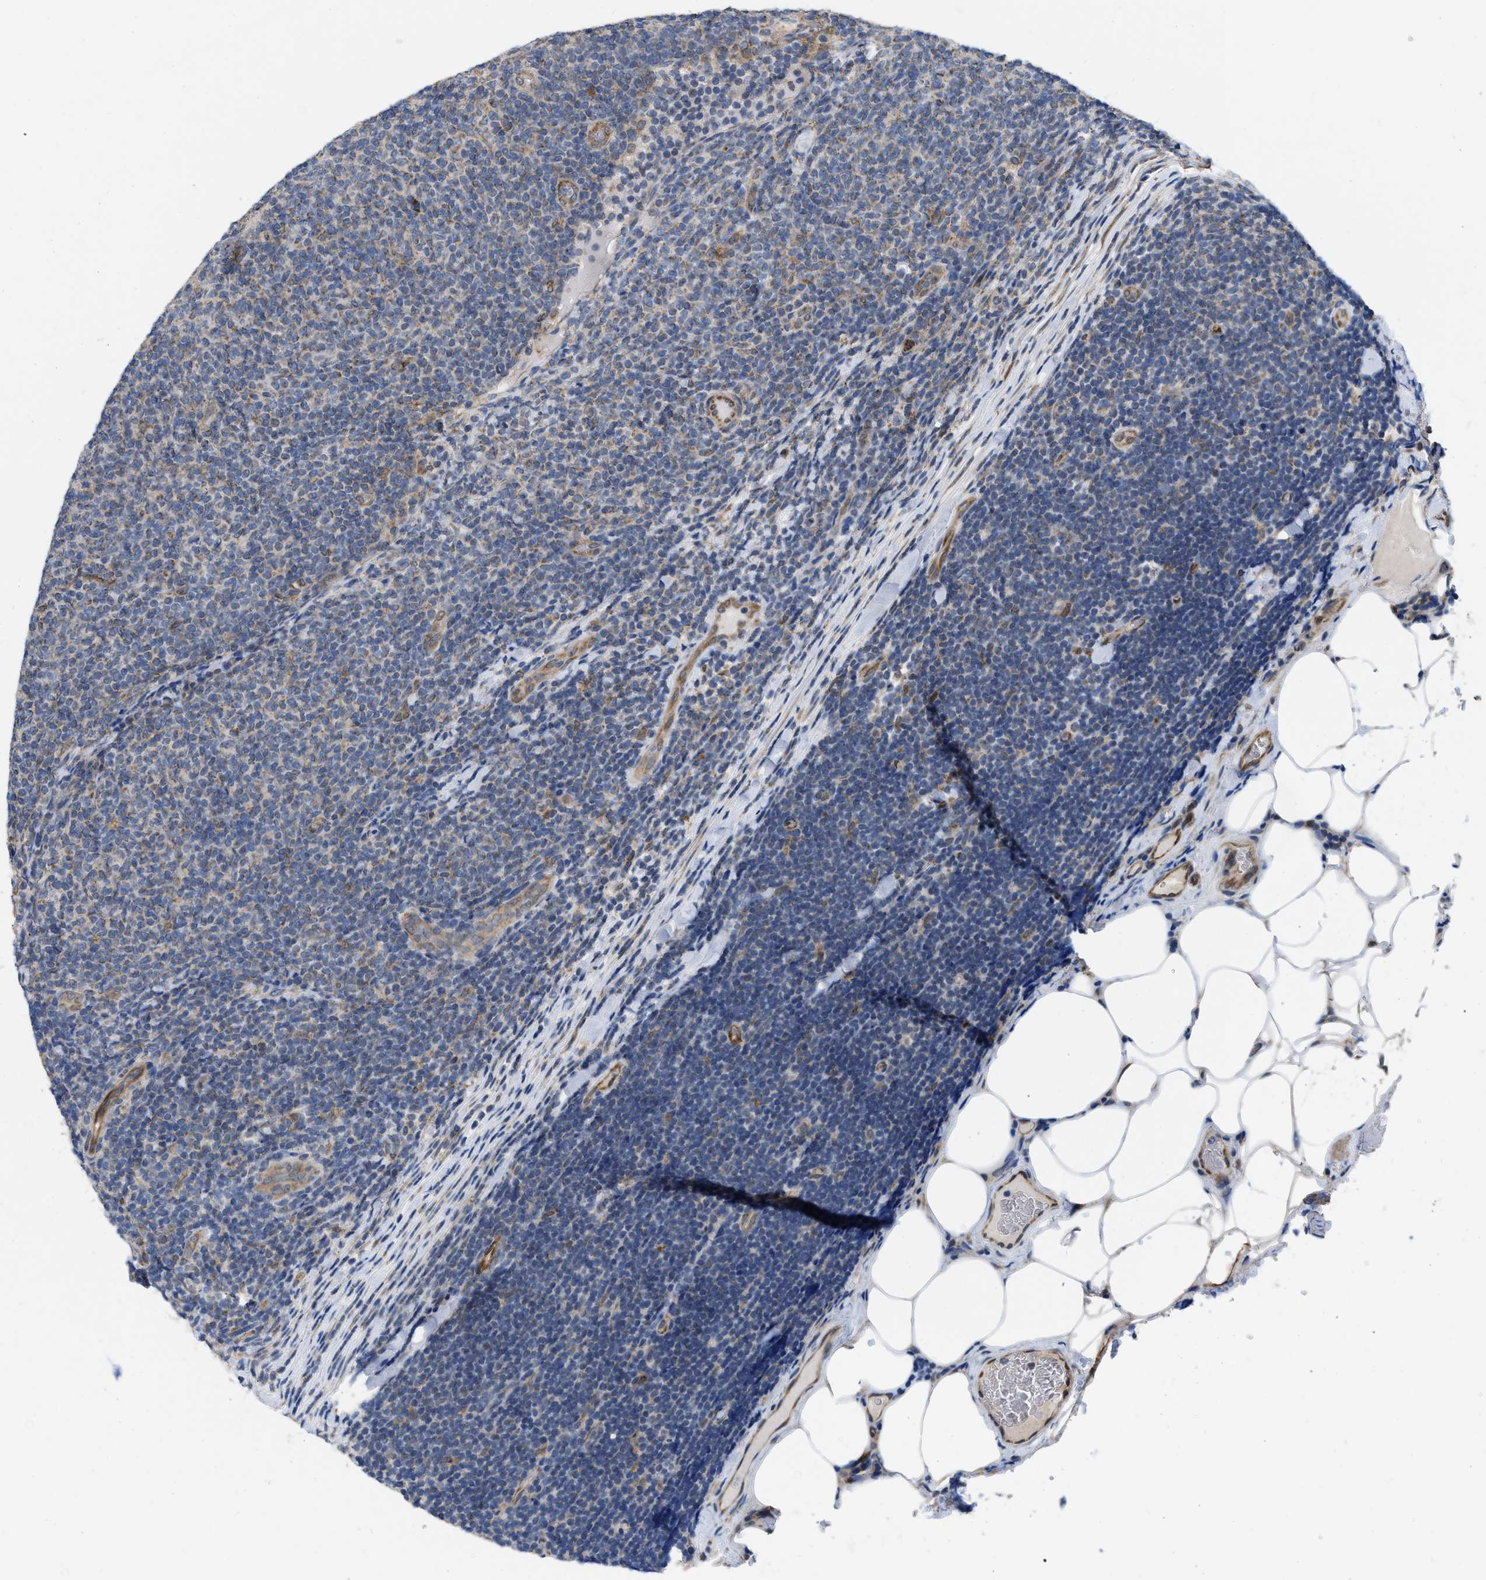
{"staining": {"intensity": "moderate", "quantity": "<25%", "location": "cytoplasmic/membranous"}, "tissue": "lymphoma", "cell_type": "Tumor cells", "image_type": "cancer", "snomed": [{"axis": "morphology", "description": "Malignant lymphoma, non-Hodgkin's type, Low grade"}, {"axis": "topography", "description": "Lymph node"}], "caption": "The histopathology image displays staining of lymphoma, revealing moderate cytoplasmic/membranous protein positivity (brown color) within tumor cells.", "gene": "EOGT", "patient": {"sex": "male", "age": 66}}